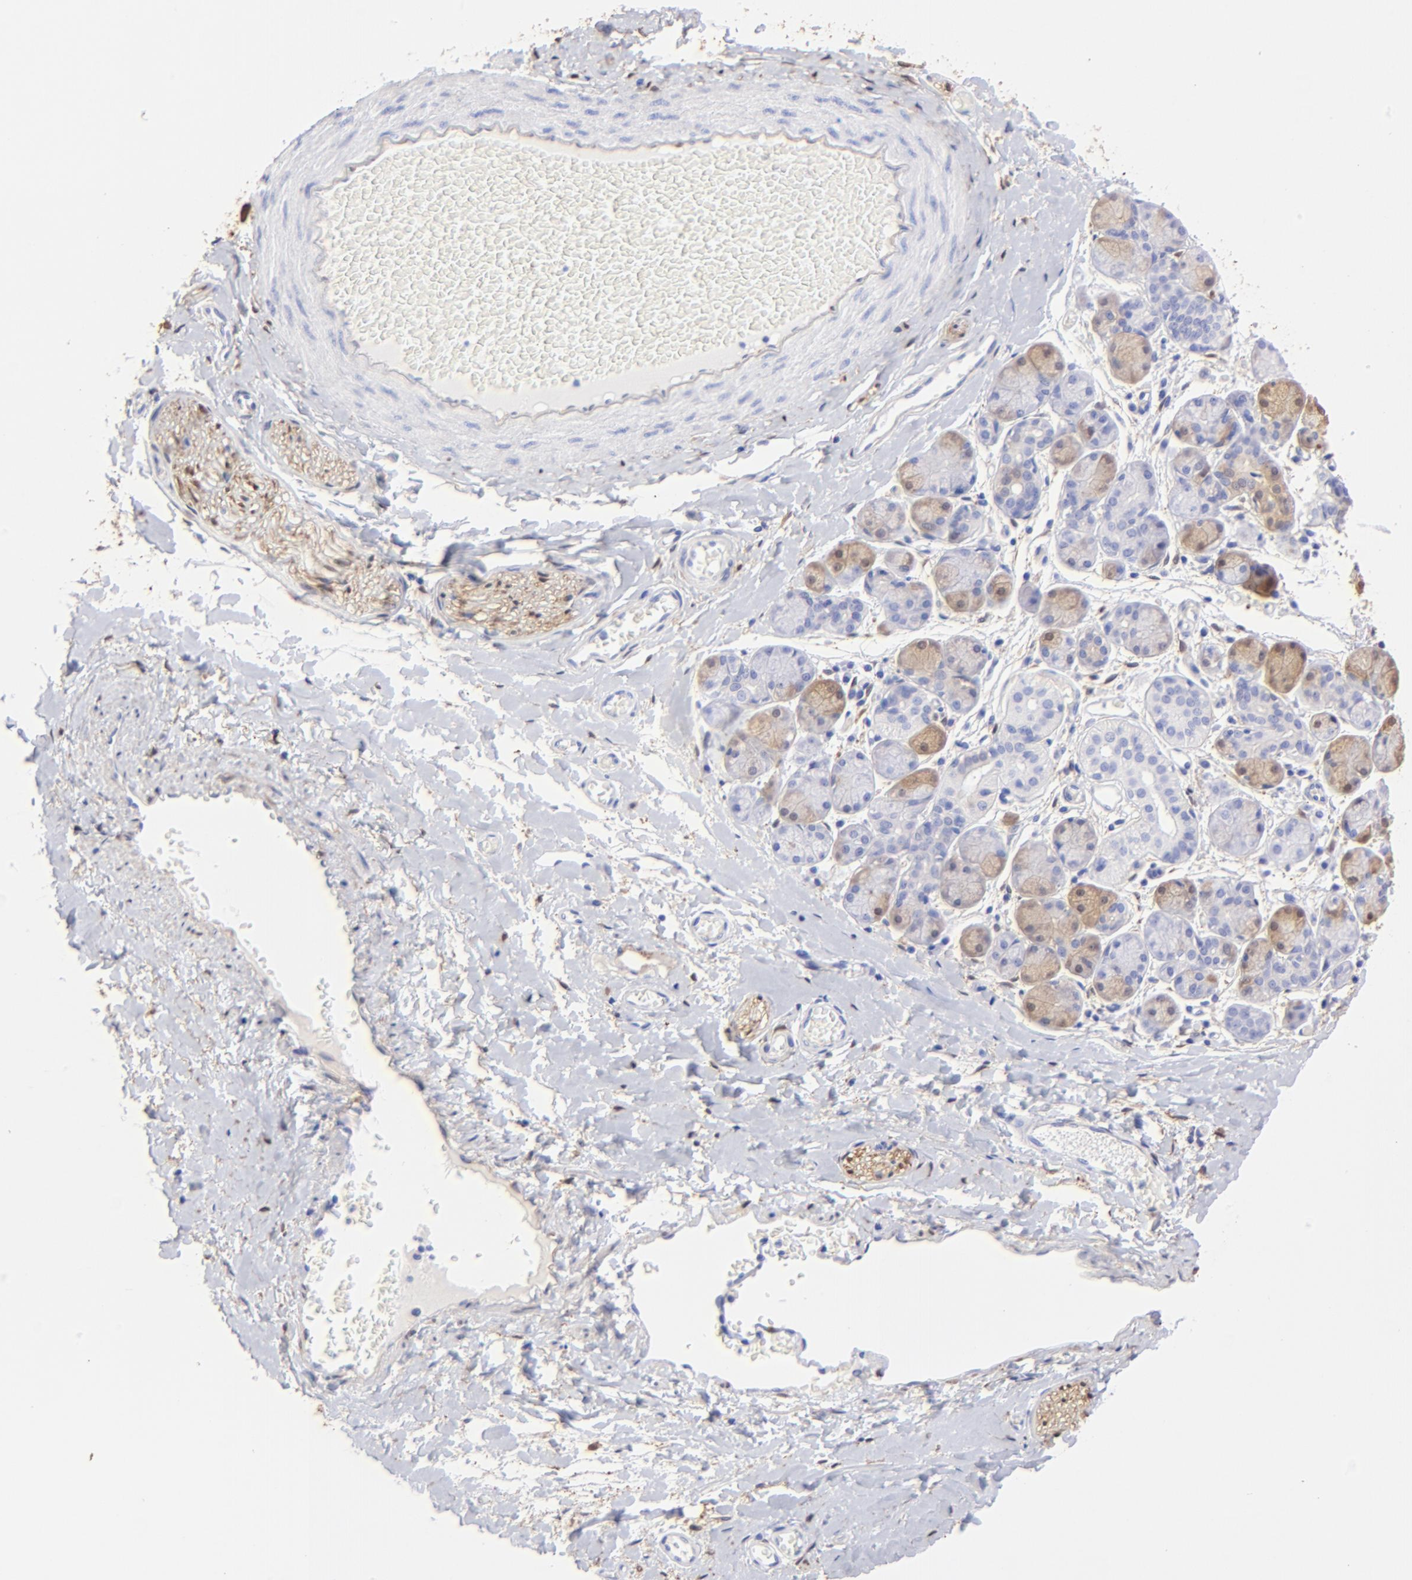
{"staining": {"intensity": "weak", "quantity": "<25%", "location": "cytoplasmic/membranous"}, "tissue": "salivary gland", "cell_type": "Glandular cells", "image_type": "normal", "snomed": [{"axis": "morphology", "description": "Normal tissue, NOS"}, {"axis": "topography", "description": "Salivary gland"}], "caption": "The histopathology image shows no significant positivity in glandular cells of salivary gland. (DAB (3,3'-diaminobenzidine) IHC with hematoxylin counter stain).", "gene": "ALDH1A1", "patient": {"sex": "female", "age": 24}}